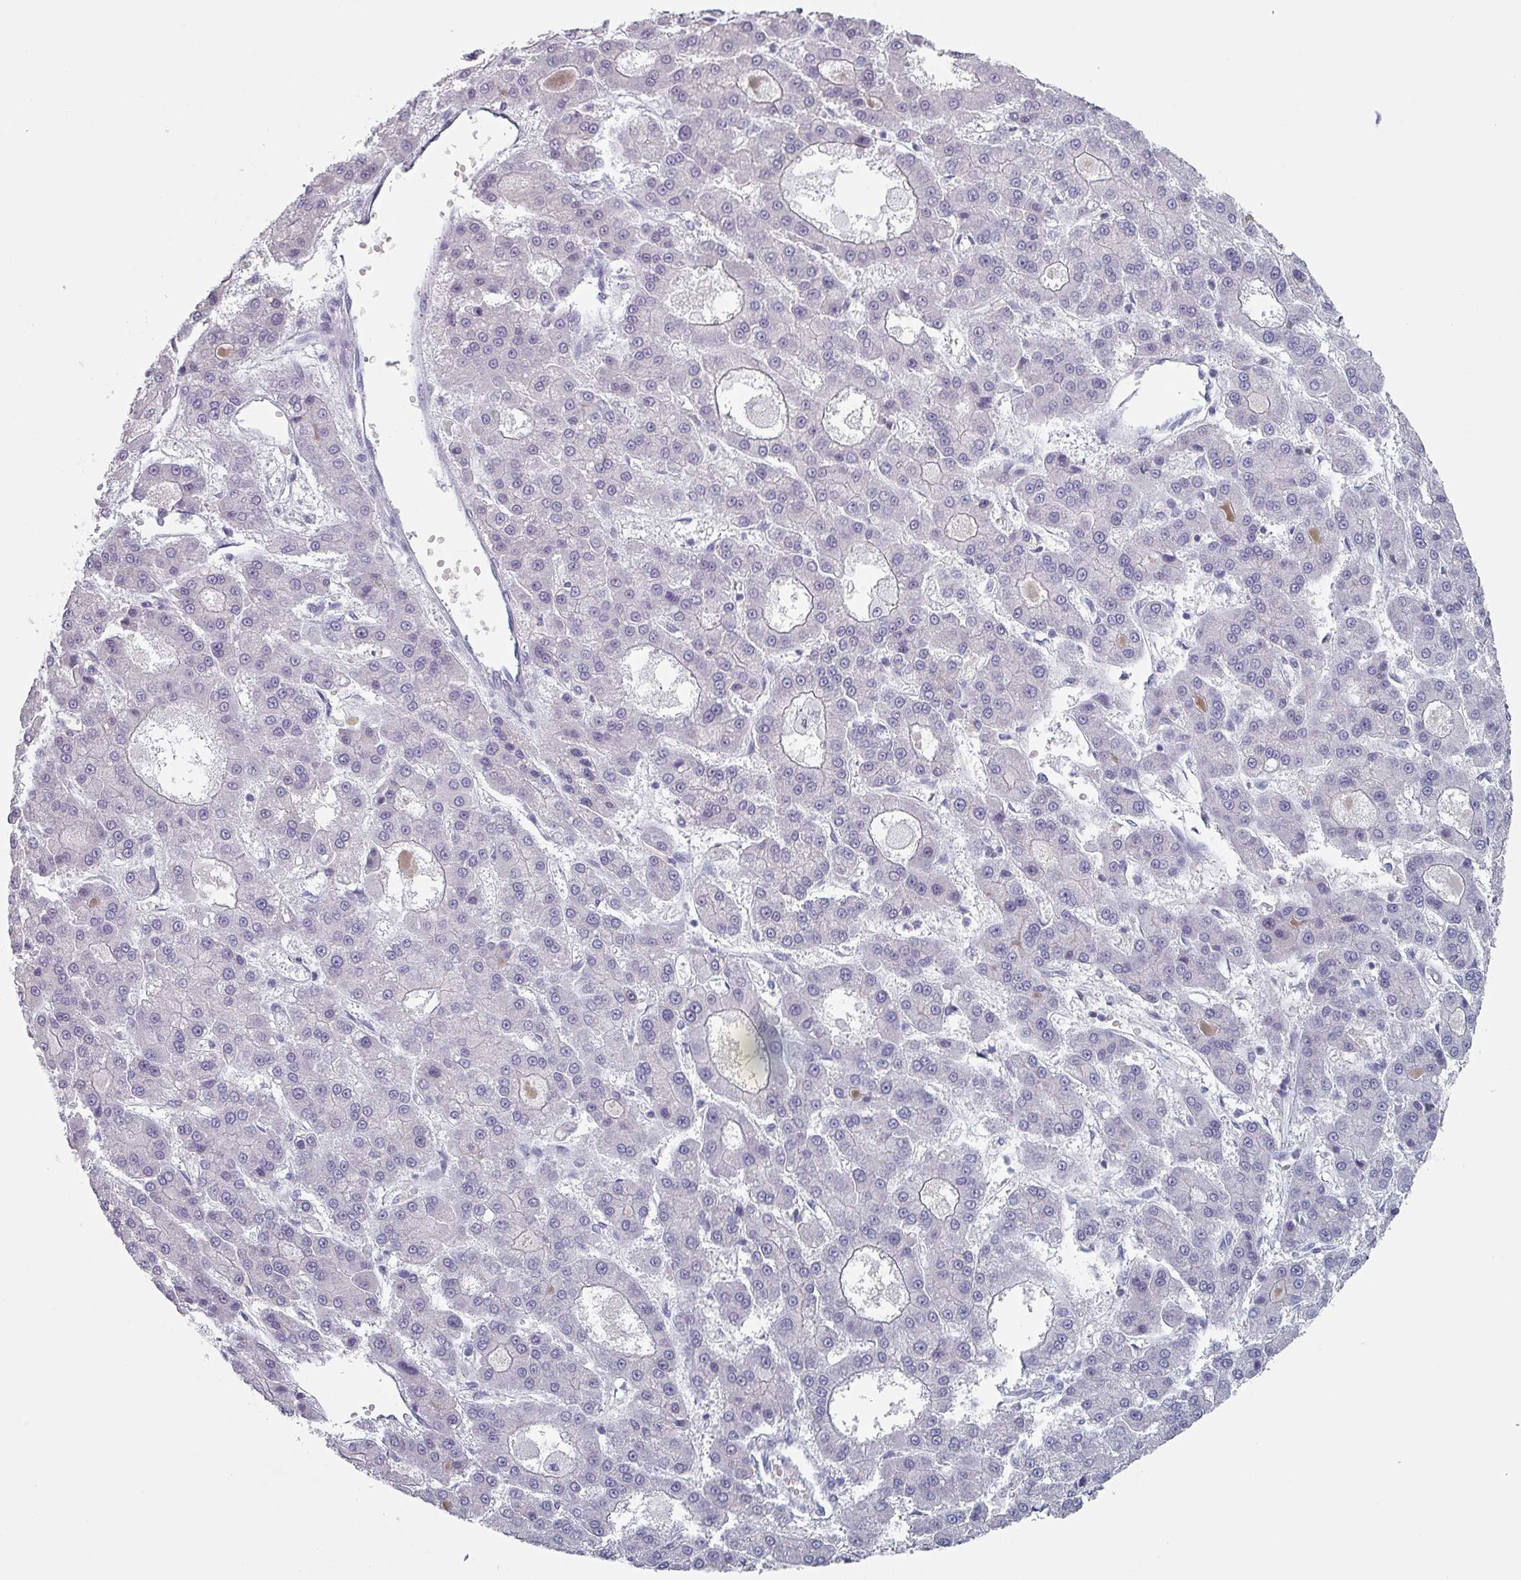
{"staining": {"intensity": "negative", "quantity": "none", "location": "none"}, "tissue": "liver cancer", "cell_type": "Tumor cells", "image_type": "cancer", "snomed": [{"axis": "morphology", "description": "Carcinoma, Hepatocellular, NOS"}, {"axis": "topography", "description": "Liver"}], "caption": "High power microscopy micrograph of an immunohistochemistry (IHC) histopathology image of hepatocellular carcinoma (liver), revealing no significant staining in tumor cells.", "gene": "SLC35G2", "patient": {"sex": "male", "age": 70}}